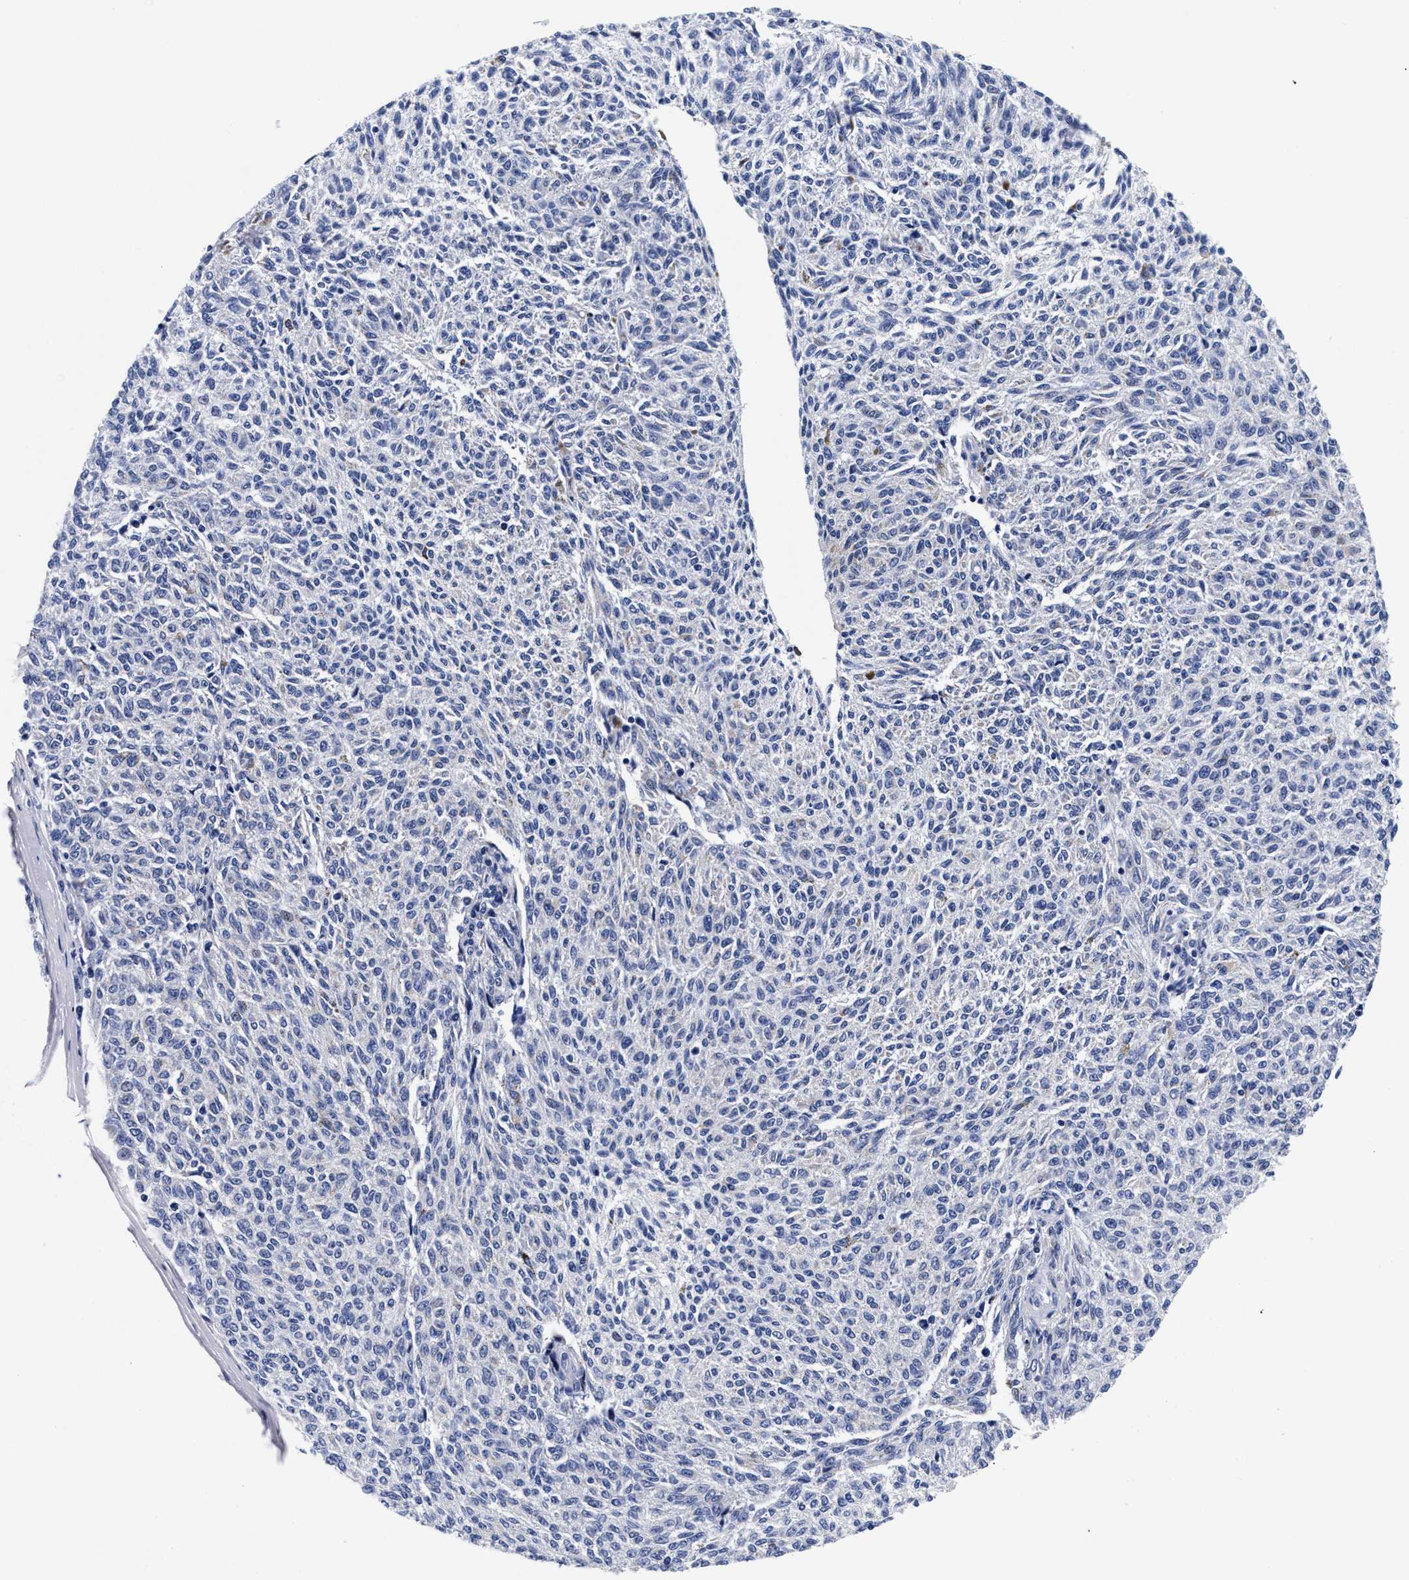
{"staining": {"intensity": "negative", "quantity": "none", "location": "none"}, "tissue": "melanoma", "cell_type": "Tumor cells", "image_type": "cancer", "snomed": [{"axis": "morphology", "description": "Malignant melanoma, NOS"}, {"axis": "topography", "description": "Skin"}], "caption": "This is an immunohistochemistry (IHC) micrograph of melanoma. There is no staining in tumor cells.", "gene": "RAB3B", "patient": {"sex": "female", "age": 72}}